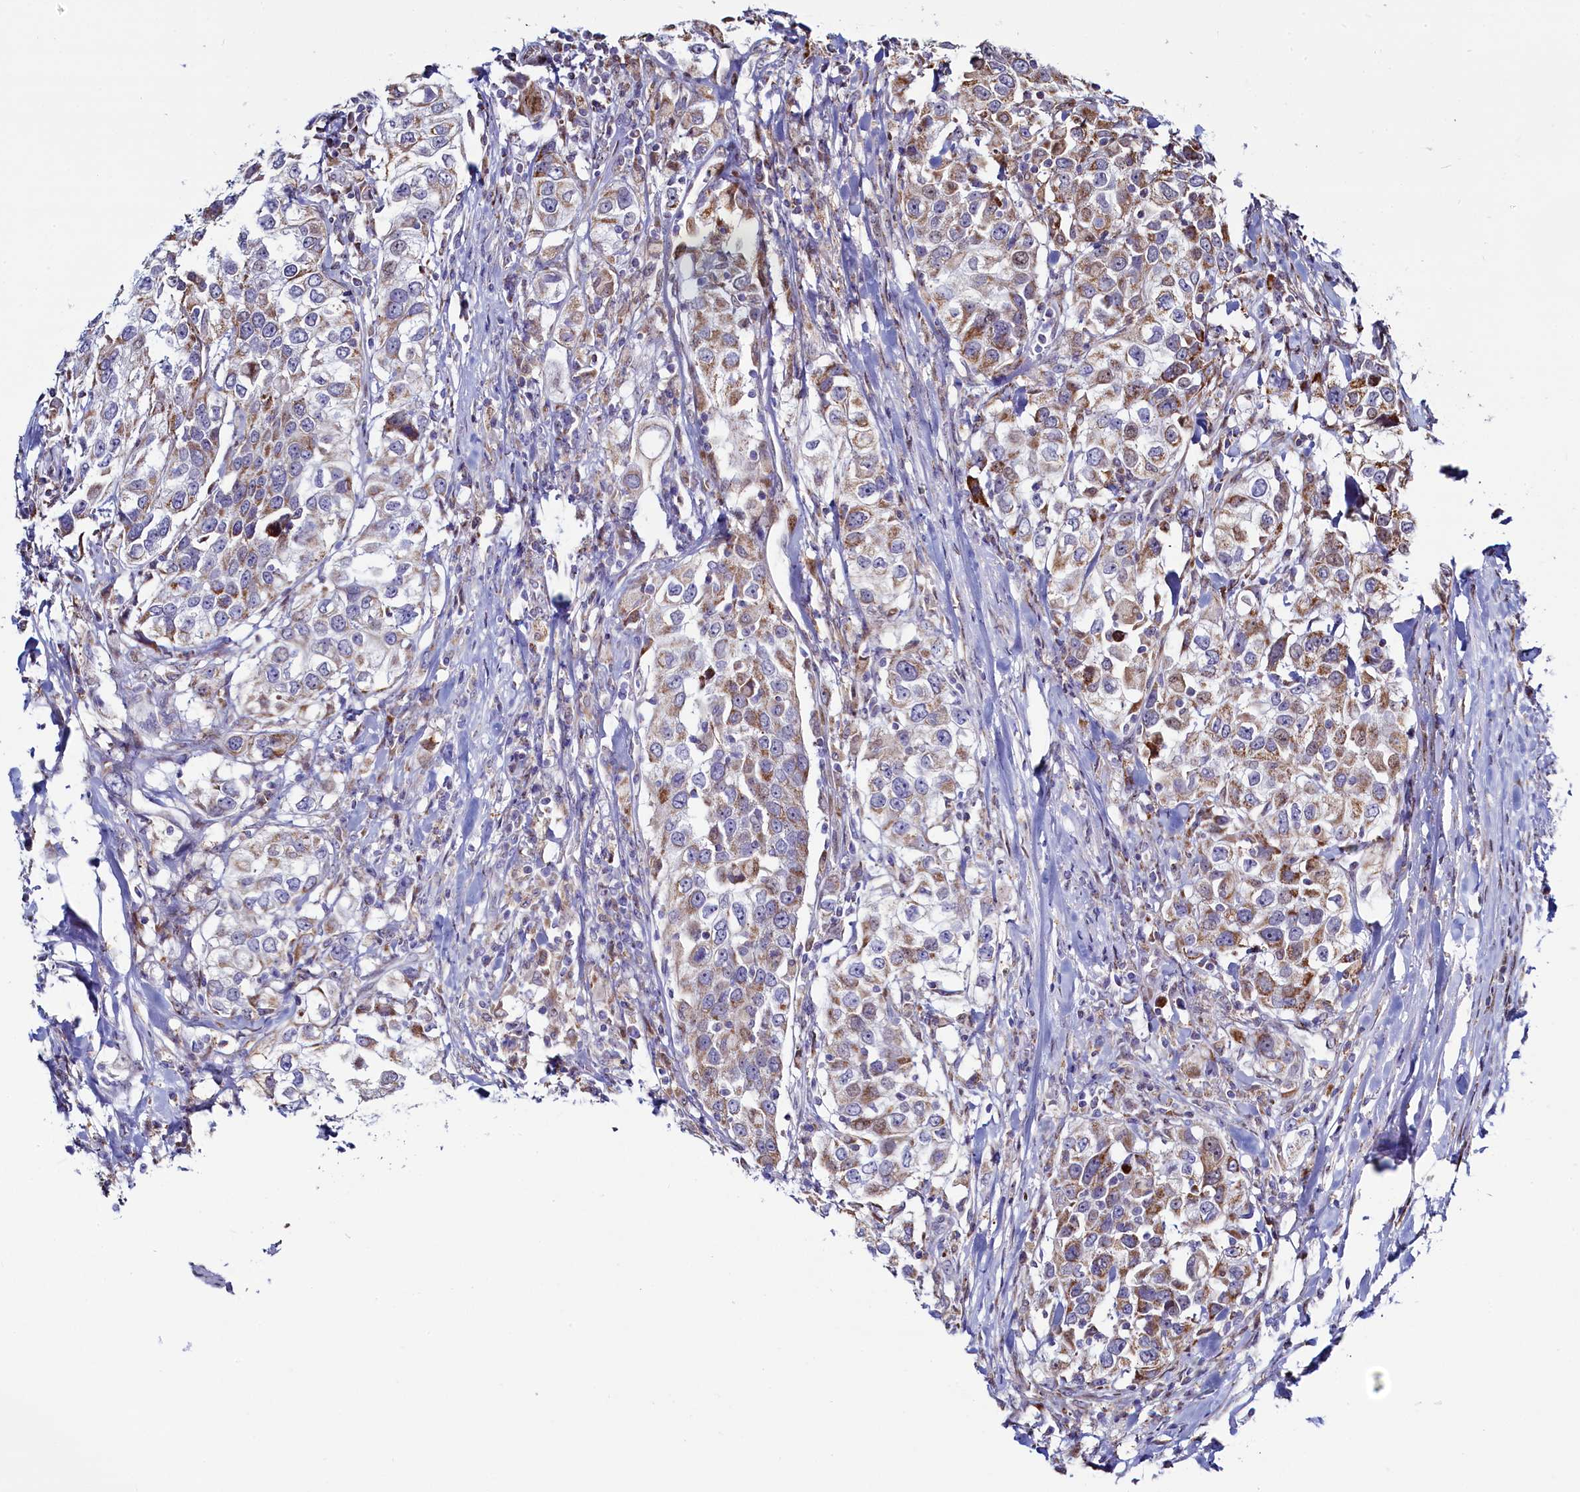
{"staining": {"intensity": "moderate", "quantity": ">75%", "location": "cytoplasmic/membranous"}, "tissue": "urothelial cancer", "cell_type": "Tumor cells", "image_type": "cancer", "snomed": [{"axis": "morphology", "description": "Urothelial carcinoma, High grade"}, {"axis": "topography", "description": "Urinary bladder"}], "caption": "Protein staining by immunohistochemistry reveals moderate cytoplasmic/membranous positivity in approximately >75% of tumor cells in urothelial cancer.", "gene": "HDGFL3", "patient": {"sex": "female", "age": 80}}